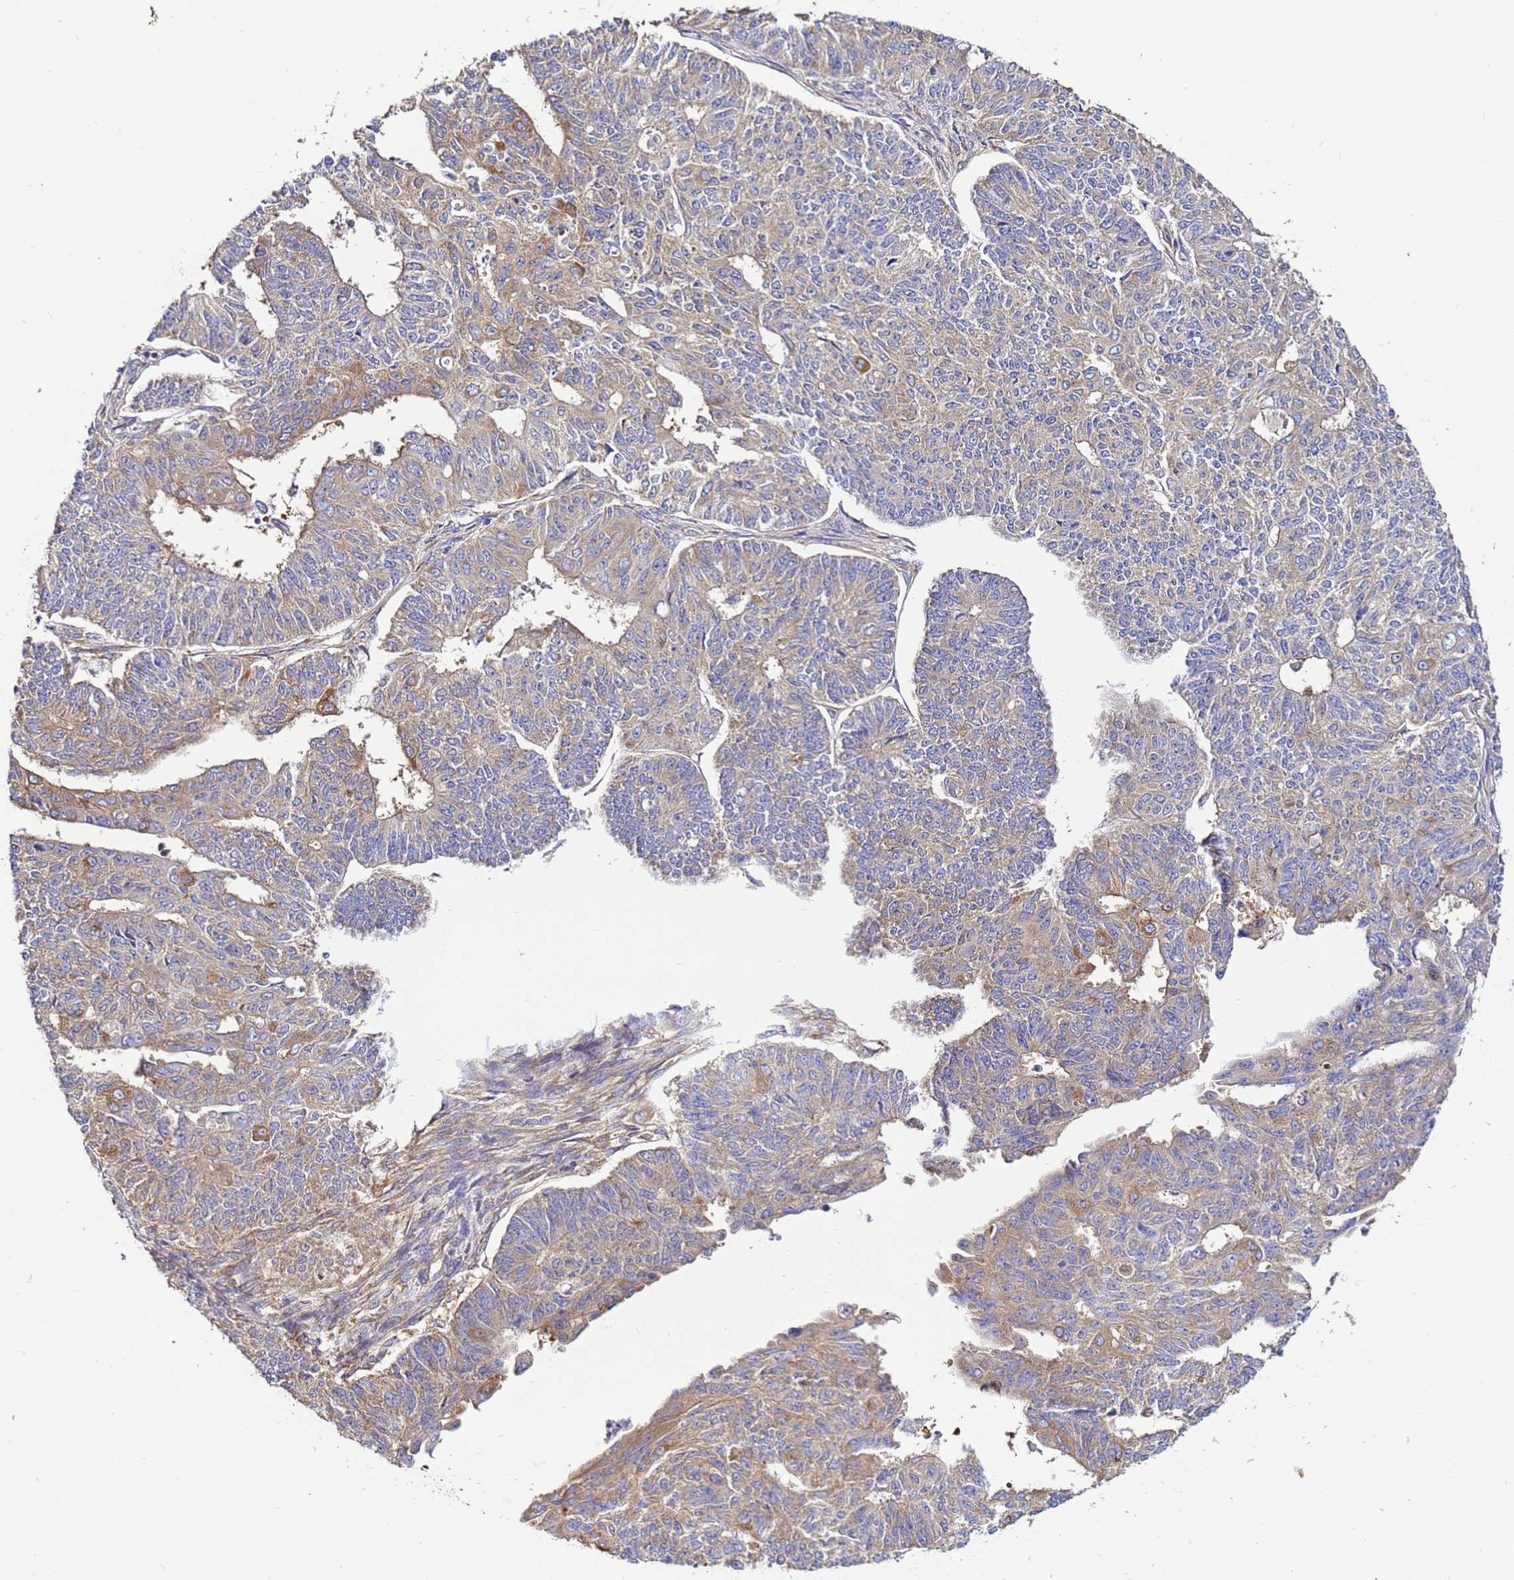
{"staining": {"intensity": "weak", "quantity": "25%-75%", "location": "cytoplasmic/membranous"}, "tissue": "endometrial cancer", "cell_type": "Tumor cells", "image_type": "cancer", "snomed": [{"axis": "morphology", "description": "Adenocarcinoma, NOS"}, {"axis": "topography", "description": "Endometrium"}], "caption": "Adenocarcinoma (endometrial) stained for a protein (brown) displays weak cytoplasmic/membranous positive positivity in about 25%-75% of tumor cells.", "gene": "NARS1", "patient": {"sex": "female", "age": 32}}